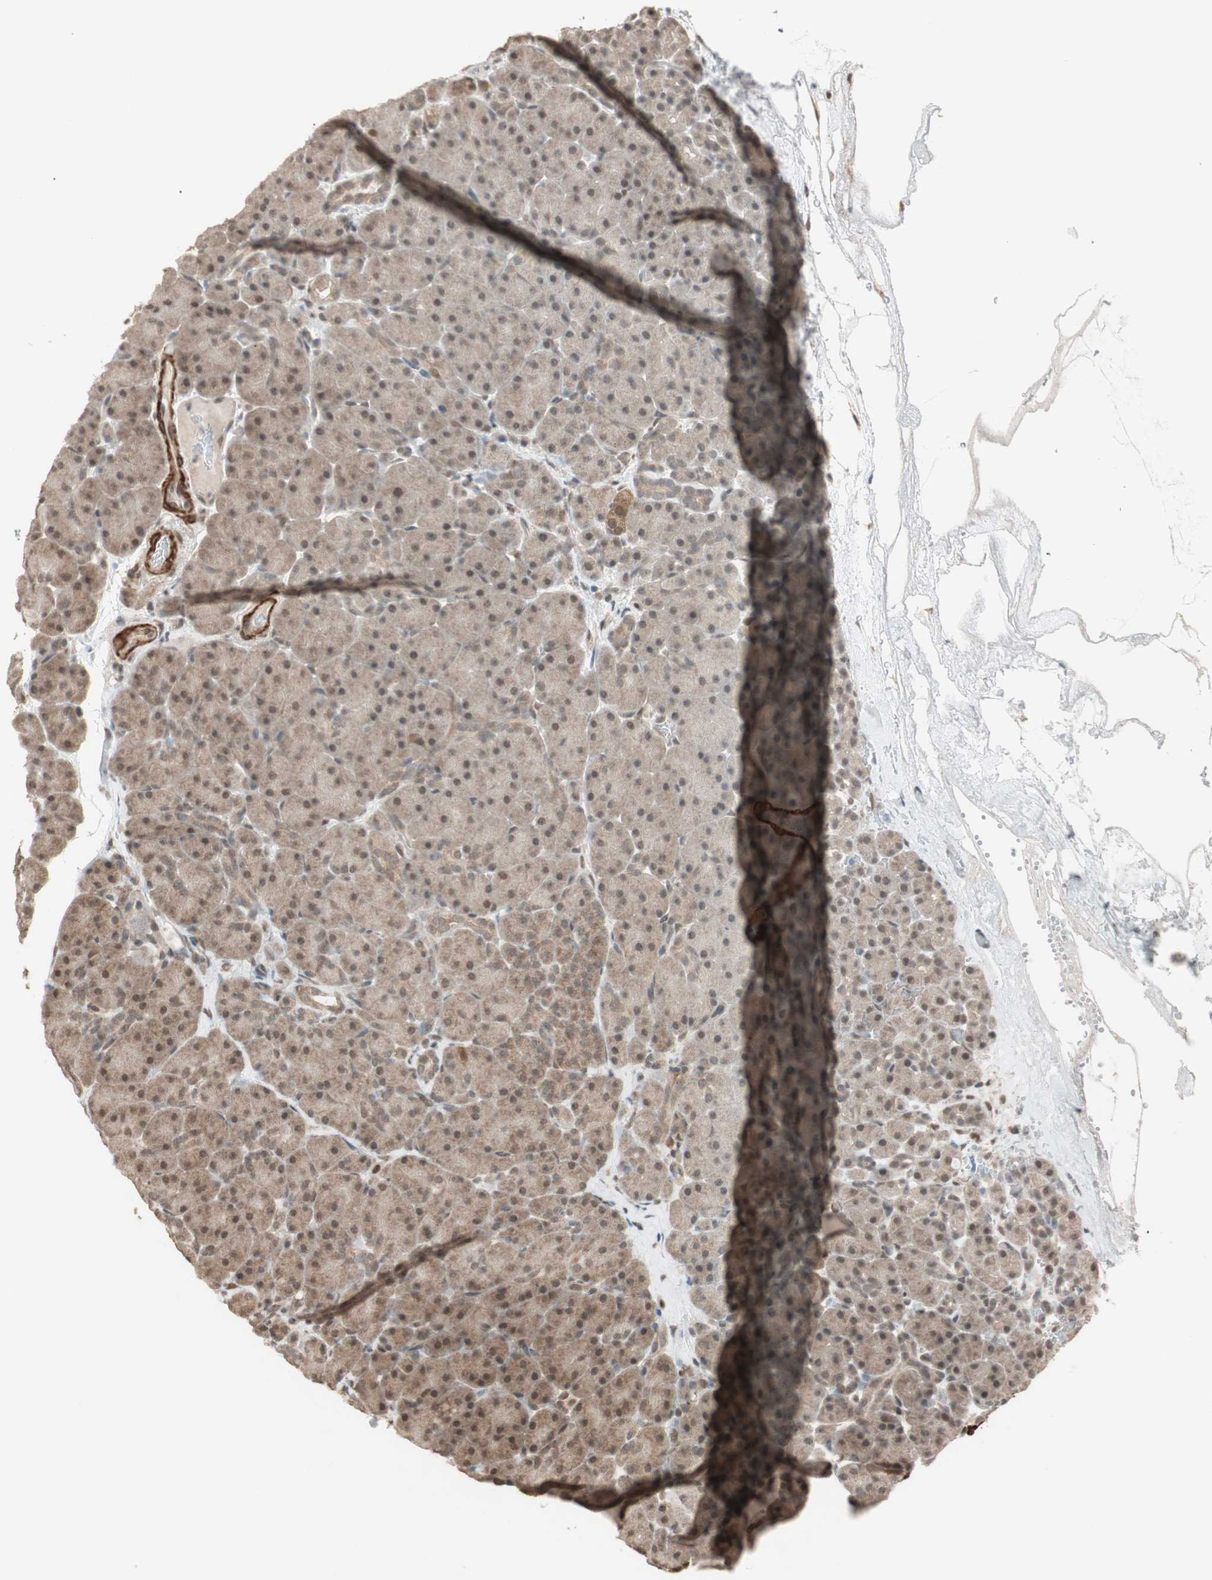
{"staining": {"intensity": "weak", "quantity": "25%-75%", "location": "cytoplasmic/membranous,nuclear"}, "tissue": "pancreas", "cell_type": "Exocrine glandular cells", "image_type": "normal", "snomed": [{"axis": "morphology", "description": "Normal tissue, NOS"}, {"axis": "topography", "description": "Pancreas"}], "caption": "Brown immunohistochemical staining in benign human pancreas exhibits weak cytoplasmic/membranous,nuclear positivity in approximately 25%-75% of exocrine glandular cells.", "gene": "DRAP1", "patient": {"sex": "male", "age": 66}}